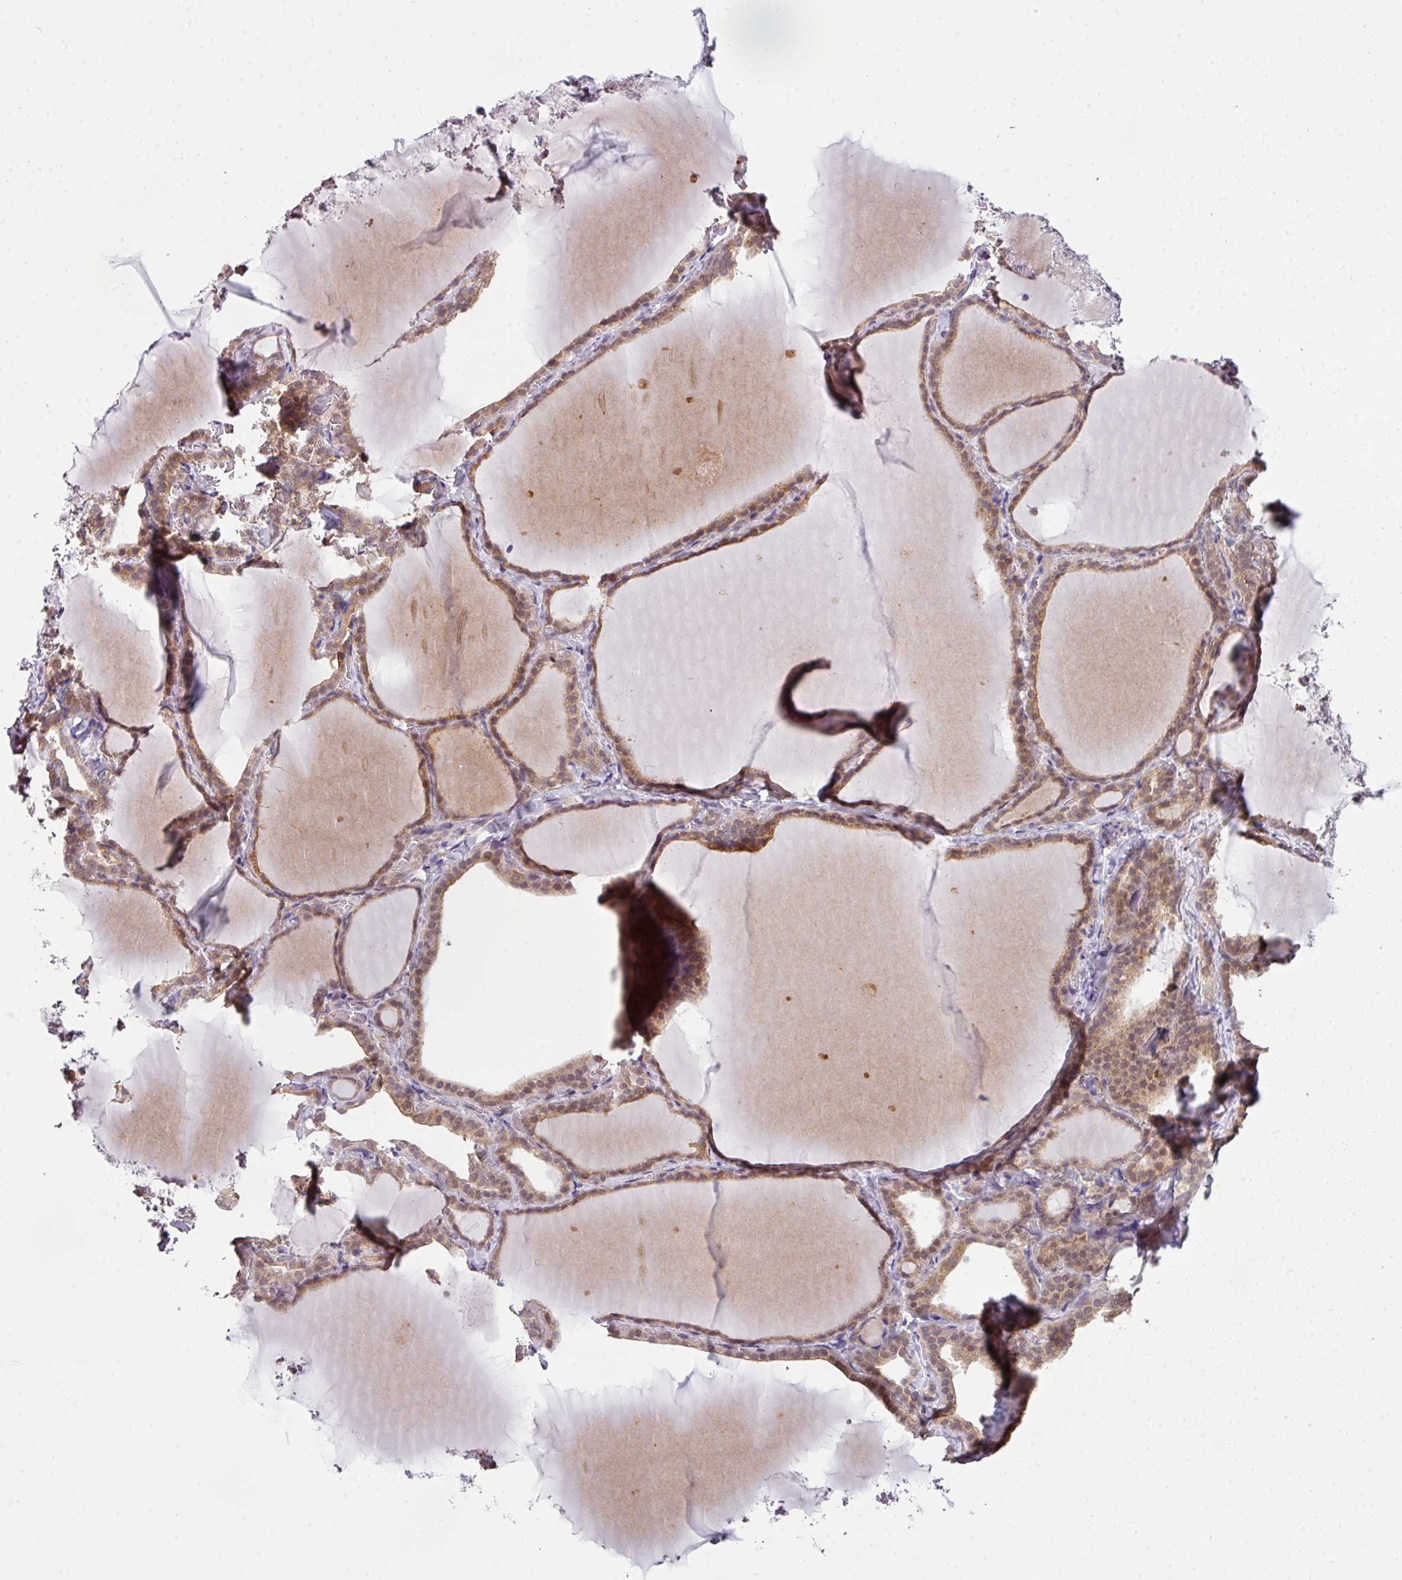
{"staining": {"intensity": "moderate", "quantity": ">75%", "location": "cytoplasmic/membranous,nuclear"}, "tissue": "thyroid gland", "cell_type": "Glandular cells", "image_type": "normal", "snomed": [{"axis": "morphology", "description": "Normal tissue, NOS"}, {"axis": "topography", "description": "Thyroid gland"}], "caption": "Benign thyroid gland shows moderate cytoplasmic/membranous,nuclear expression in approximately >75% of glandular cells.", "gene": "DERPC", "patient": {"sex": "female", "age": 22}}